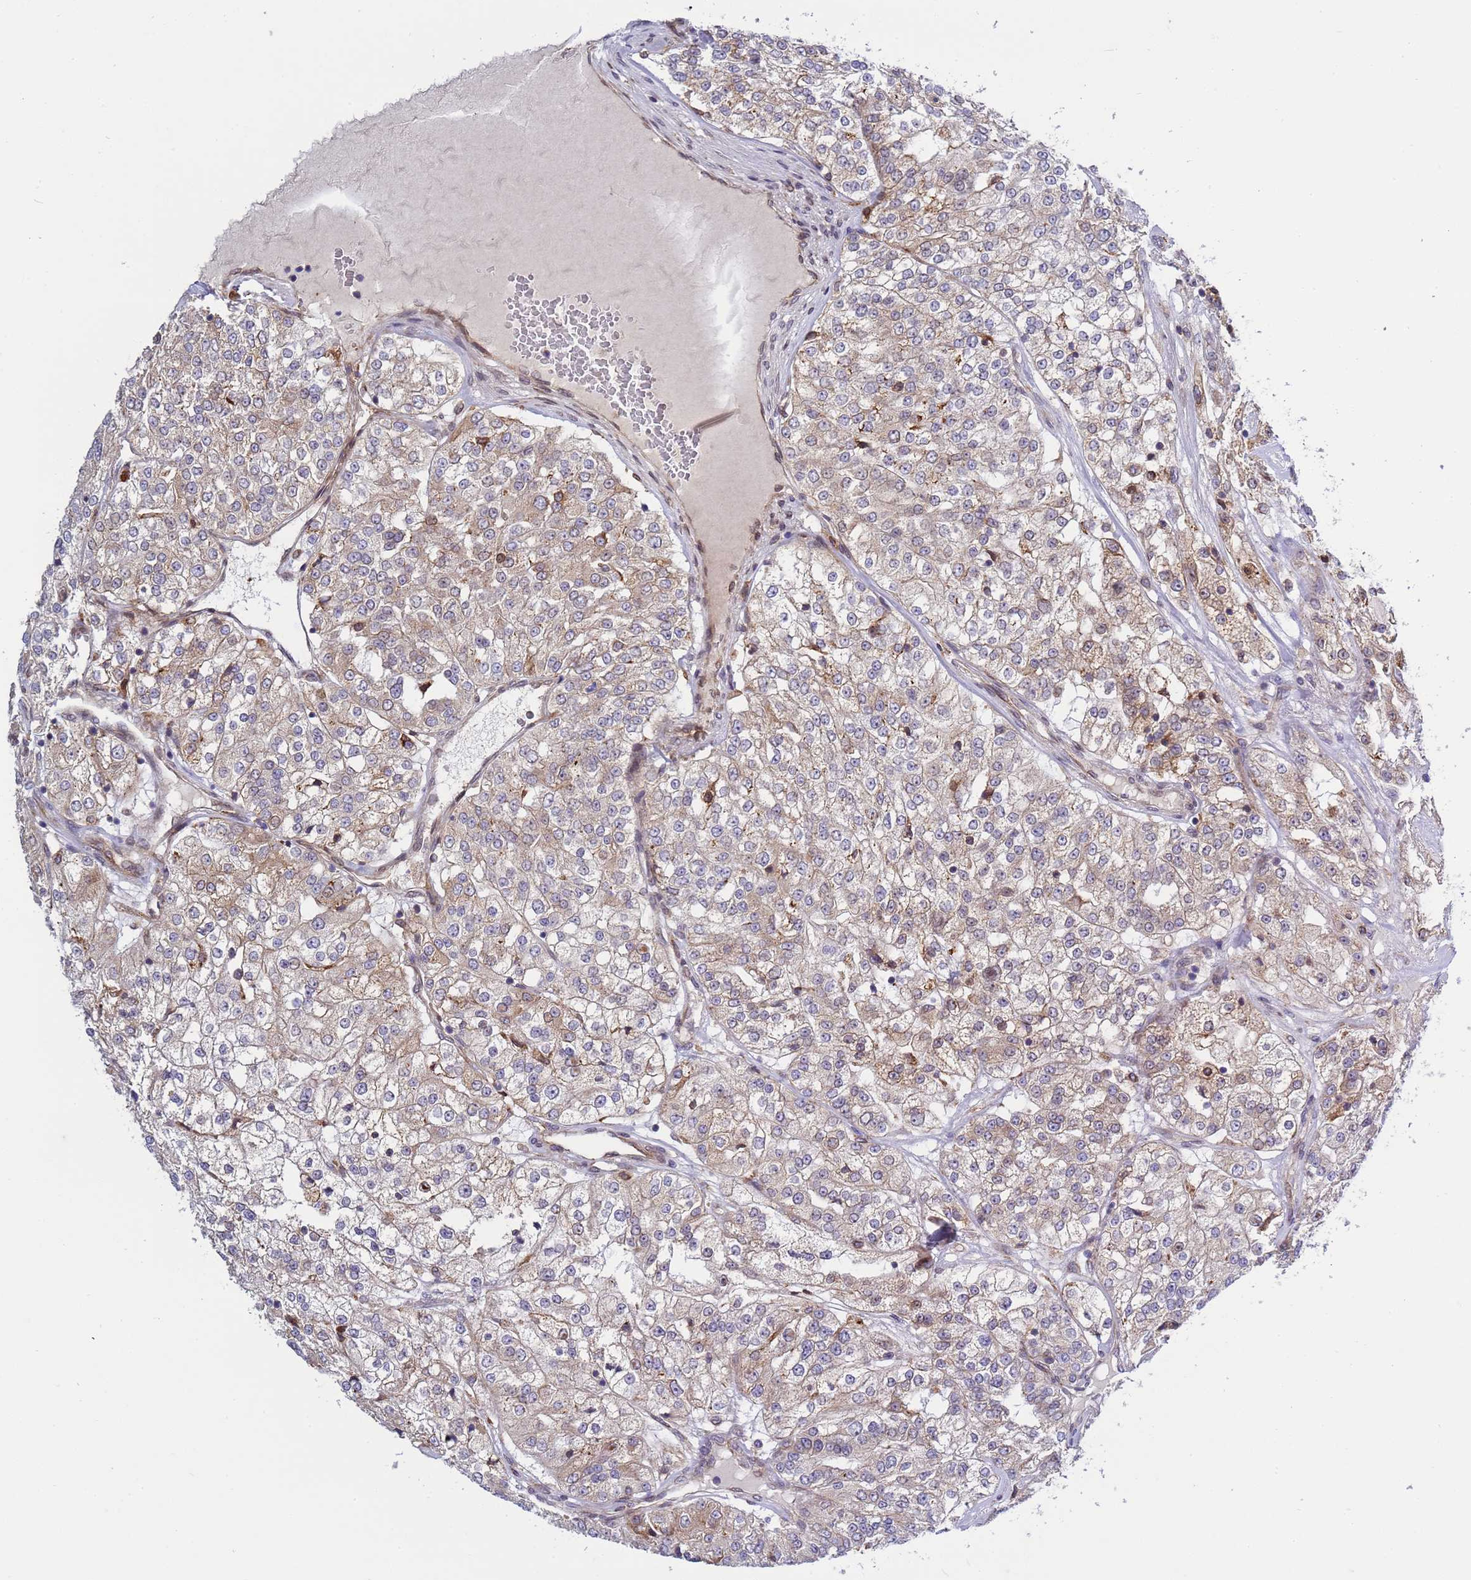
{"staining": {"intensity": "moderate", "quantity": "25%-75%", "location": "cytoplasmic/membranous"}, "tissue": "renal cancer", "cell_type": "Tumor cells", "image_type": "cancer", "snomed": [{"axis": "morphology", "description": "Adenocarcinoma, NOS"}, {"axis": "topography", "description": "Kidney"}], "caption": "Brown immunohistochemical staining in renal cancer reveals moderate cytoplasmic/membranous staining in about 25%-75% of tumor cells.", "gene": "RAPGEF4", "patient": {"sex": "female", "age": 63}}